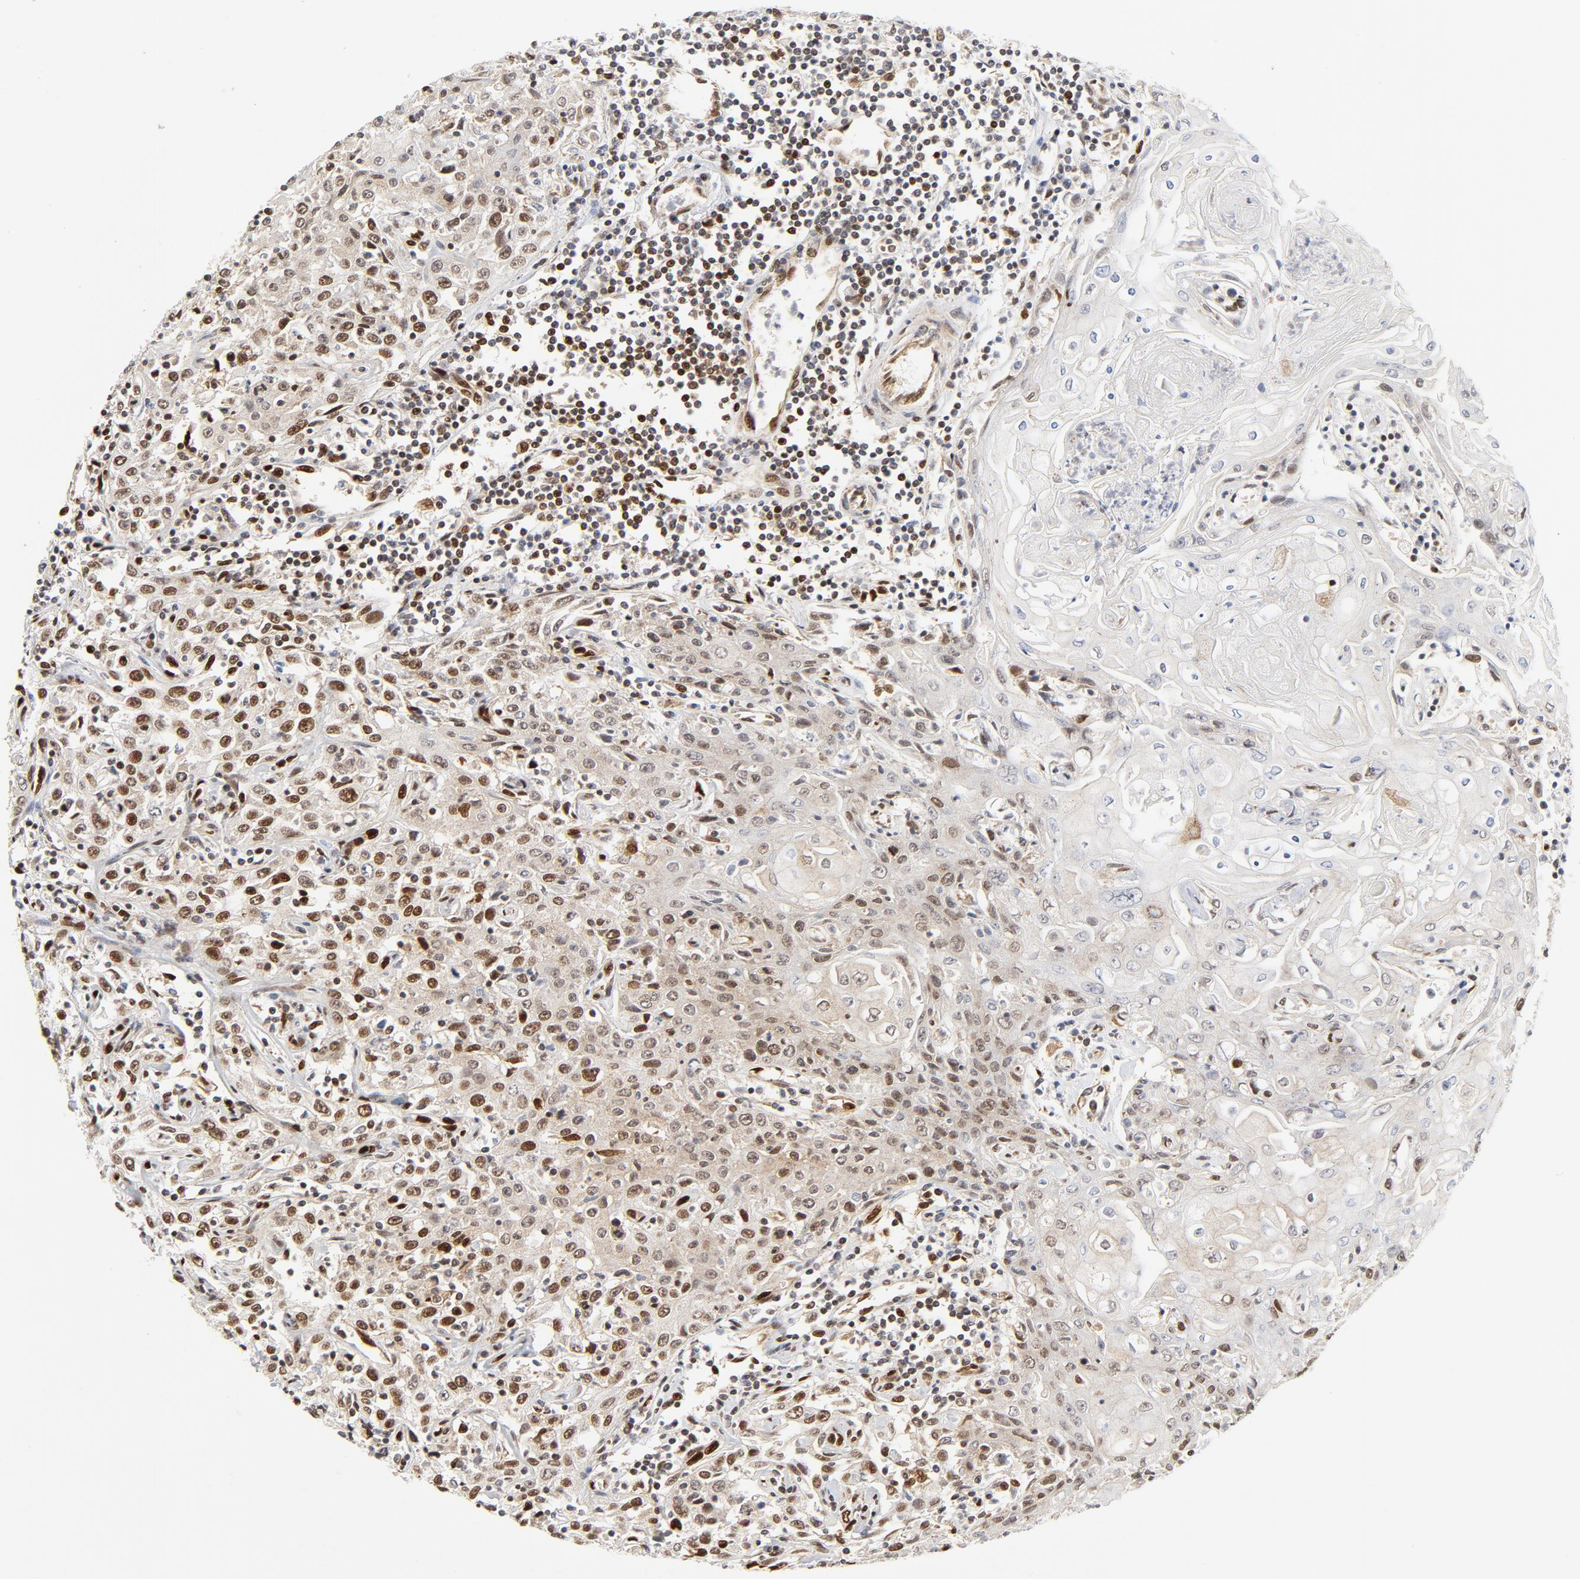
{"staining": {"intensity": "moderate", "quantity": "<25%", "location": "nuclear"}, "tissue": "head and neck cancer", "cell_type": "Tumor cells", "image_type": "cancer", "snomed": [{"axis": "morphology", "description": "Squamous cell carcinoma, NOS"}, {"axis": "topography", "description": "Oral tissue"}, {"axis": "topography", "description": "Head-Neck"}], "caption": "Tumor cells demonstrate moderate nuclear positivity in about <25% of cells in squamous cell carcinoma (head and neck).", "gene": "MEF2A", "patient": {"sex": "female", "age": 76}}